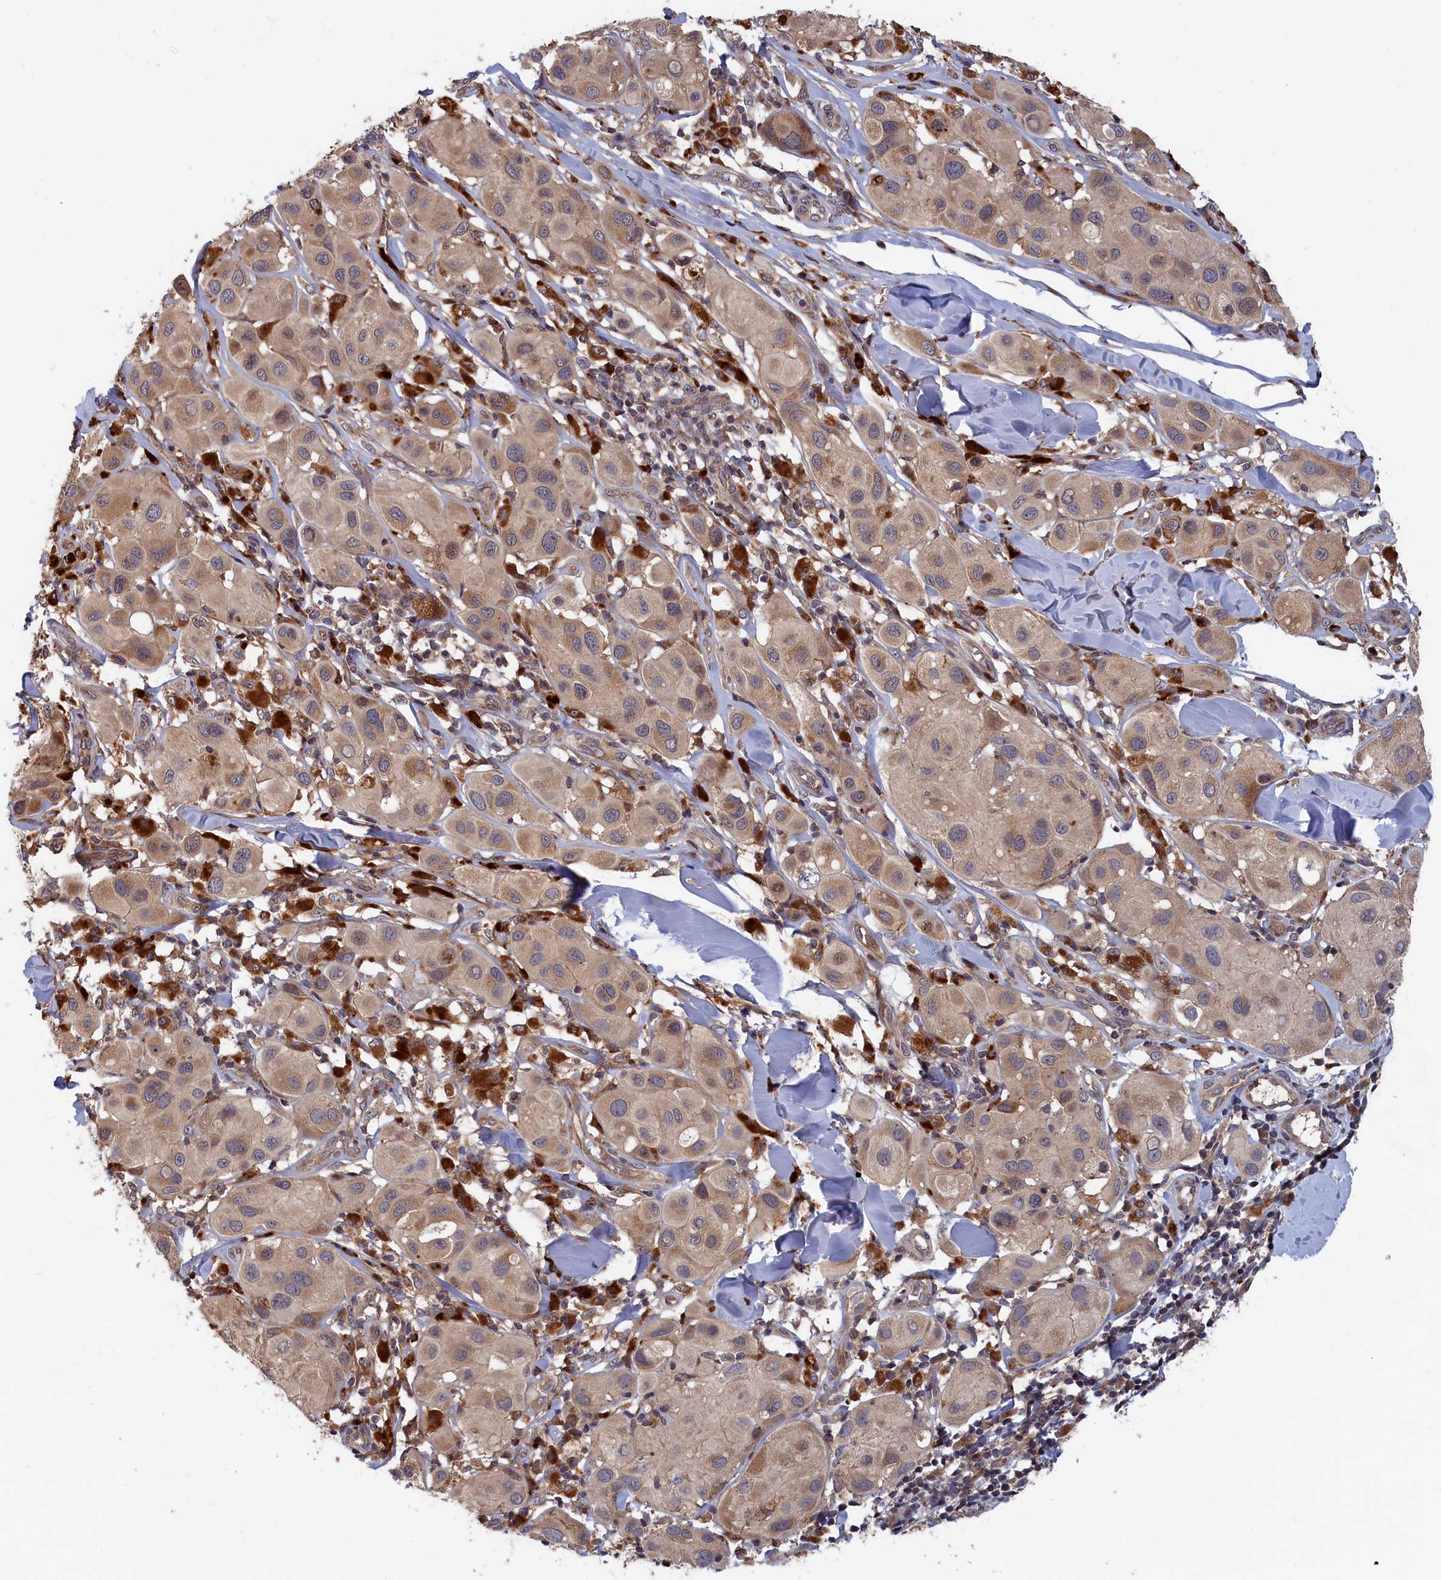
{"staining": {"intensity": "weak", "quantity": "25%-75%", "location": "cytoplasmic/membranous"}, "tissue": "melanoma", "cell_type": "Tumor cells", "image_type": "cancer", "snomed": [{"axis": "morphology", "description": "Malignant melanoma, Metastatic site"}, {"axis": "topography", "description": "Skin"}], "caption": "Immunohistochemical staining of malignant melanoma (metastatic site) displays weak cytoplasmic/membranous protein positivity in approximately 25%-75% of tumor cells.", "gene": "TRAPPC2L", "patient": {"sex": "male", "age": 41}}